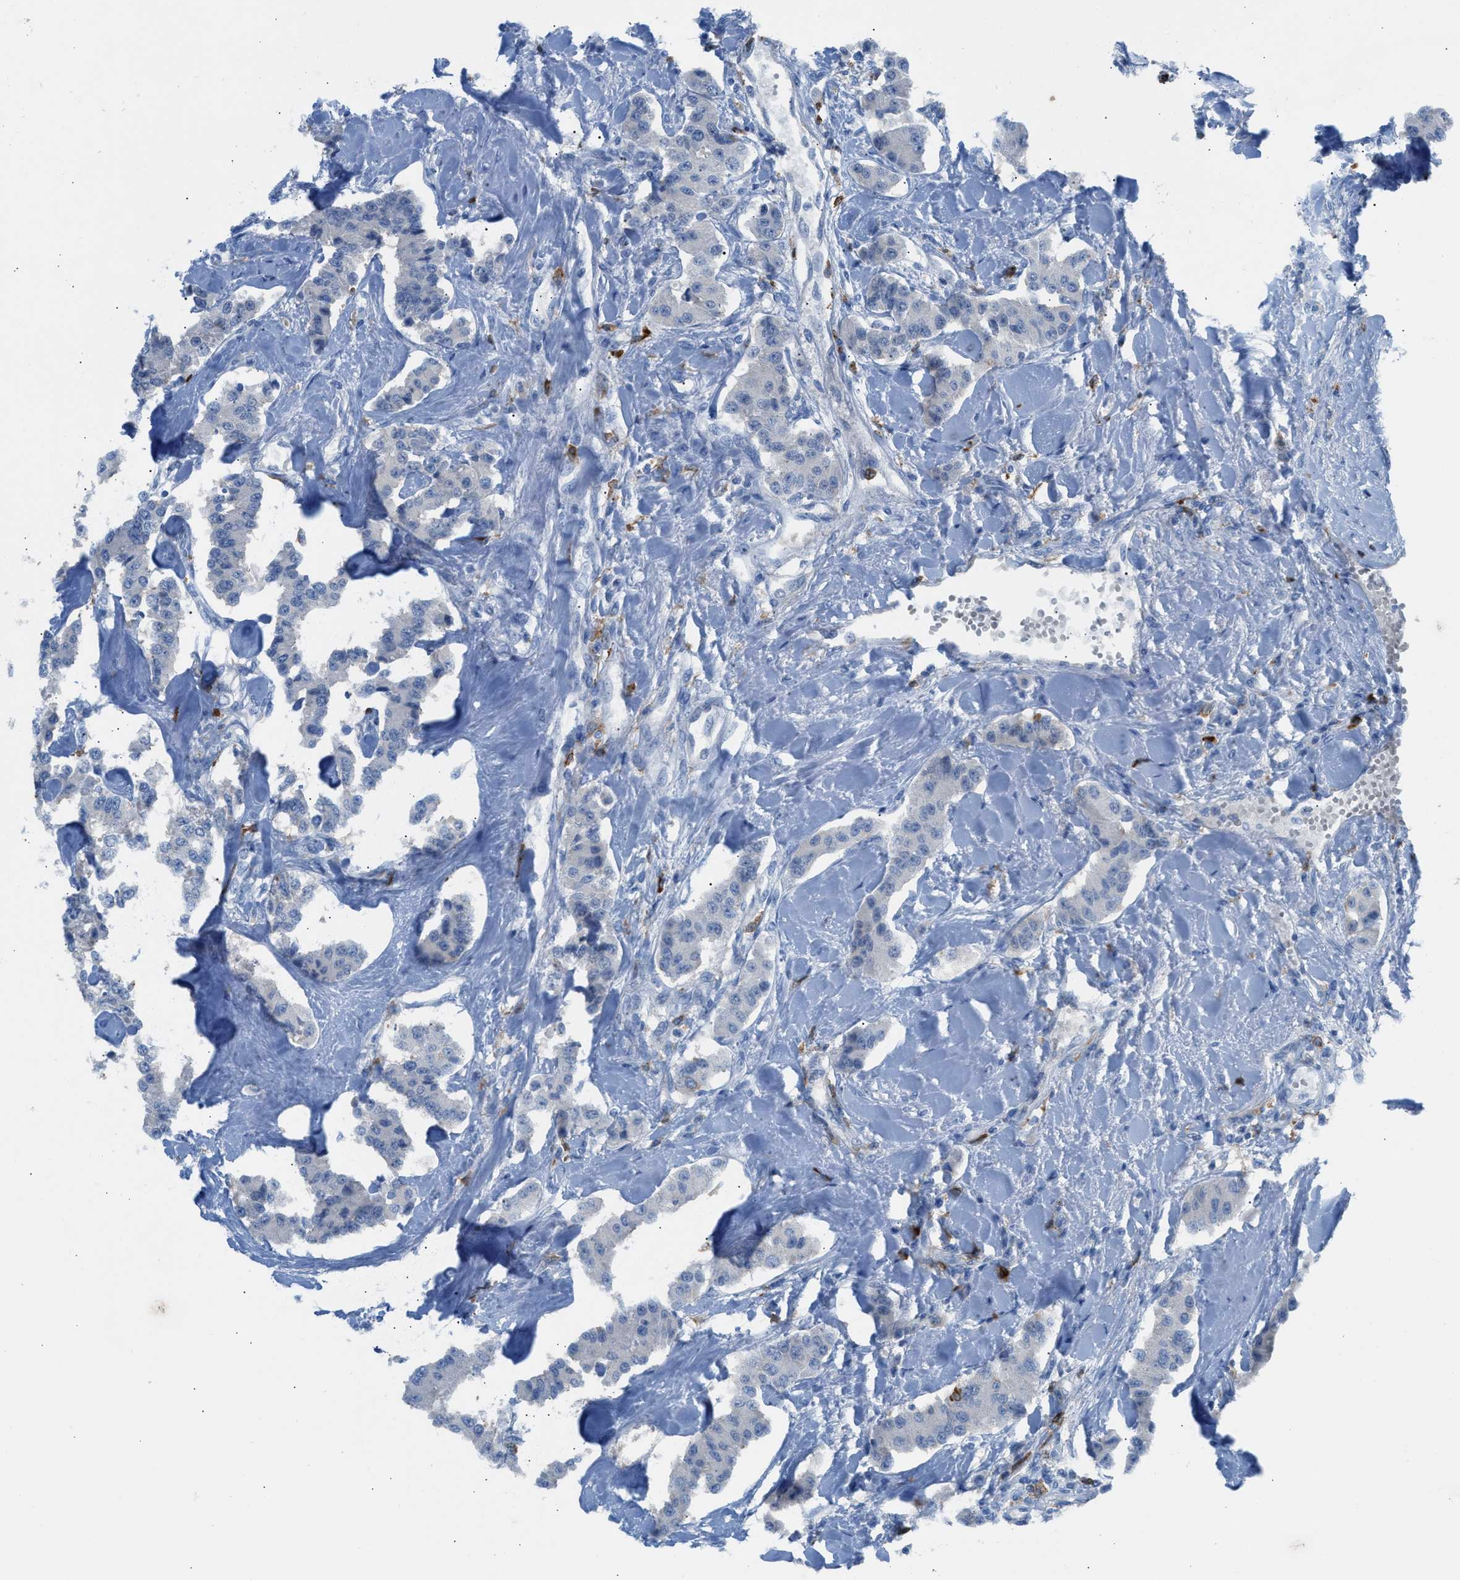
{"staining": {"intensity": "negative", "quantity": "none", "location": "none"}, "tissue": "carcinoid", "cell_type": "Tumor cells", "image_type": "cancer", "snomed": [{"axis": "morphology", "description": "Carcinoid, malignant, NOS"}, {"axis": "topography", "description": "Pancreas"}], "caption": "Tumor cells are negative for protein expression in human carcinoid (malignant).", "gene": "CLEC10A", "patient": {"sex": "male", "age": 41}}